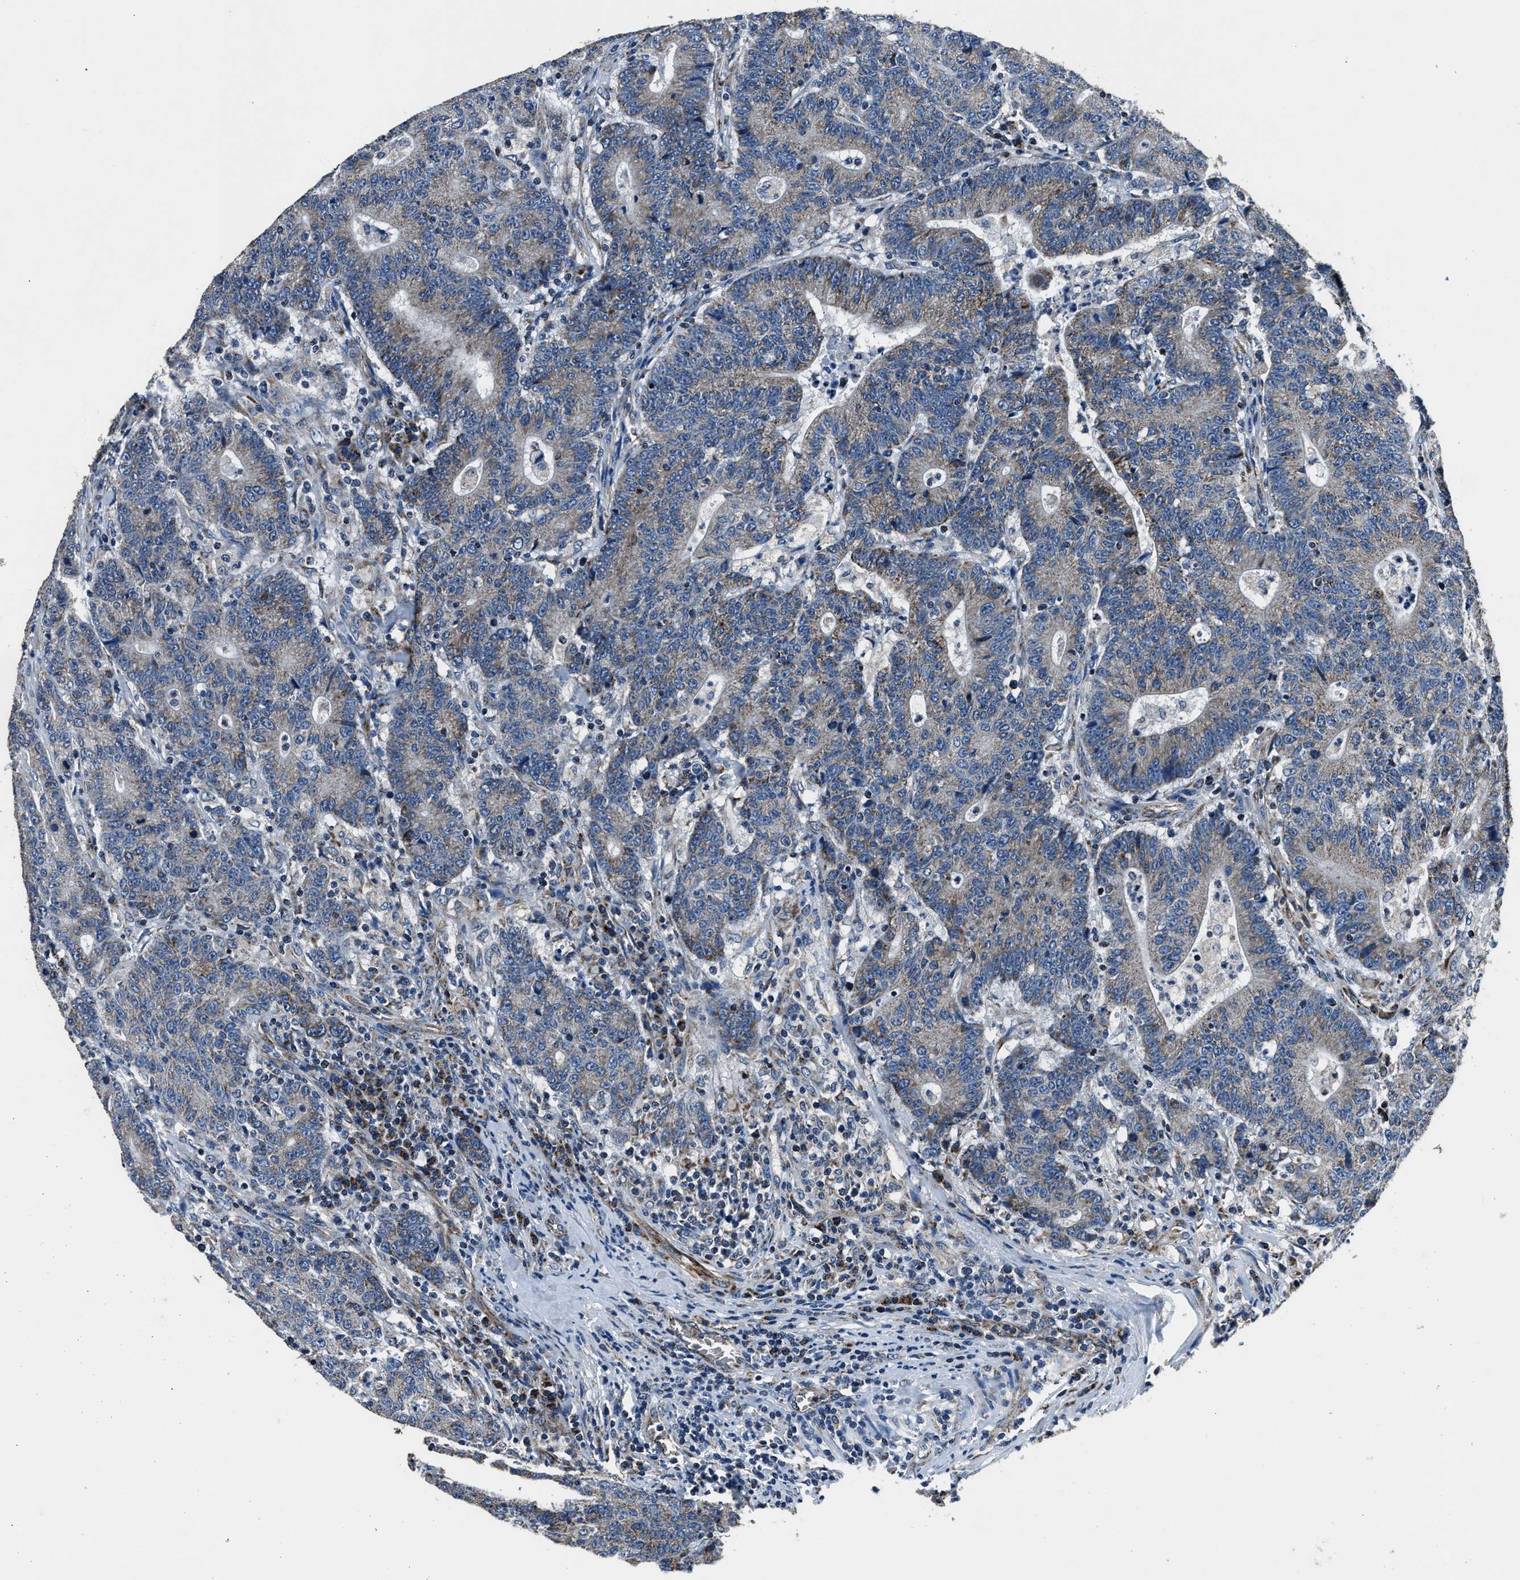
{"staining": {"intensity": "weak", "quantity": "<25%", "location": "cytoplasmic/membranous"}, "tissue": "colorectal cancer", "cell_type": "Tumor cells", "image_type": "cancer", "snomed": [{"axis": "morphology", "description": "Normal tissue, NOS"}, {"axis": "morphology", "description": "Adenocarcinoma, NOS"}, {"axis": "topography", "description": "Colon"}], "caption": "This is a micrograph of immunohistochemistry (IHC) staining of colorectal cancer (adenocarcinoma), which shows no expression in tumor cells.", "gene": "OGDH", "patient": {"sex": "female", "age": 75}}